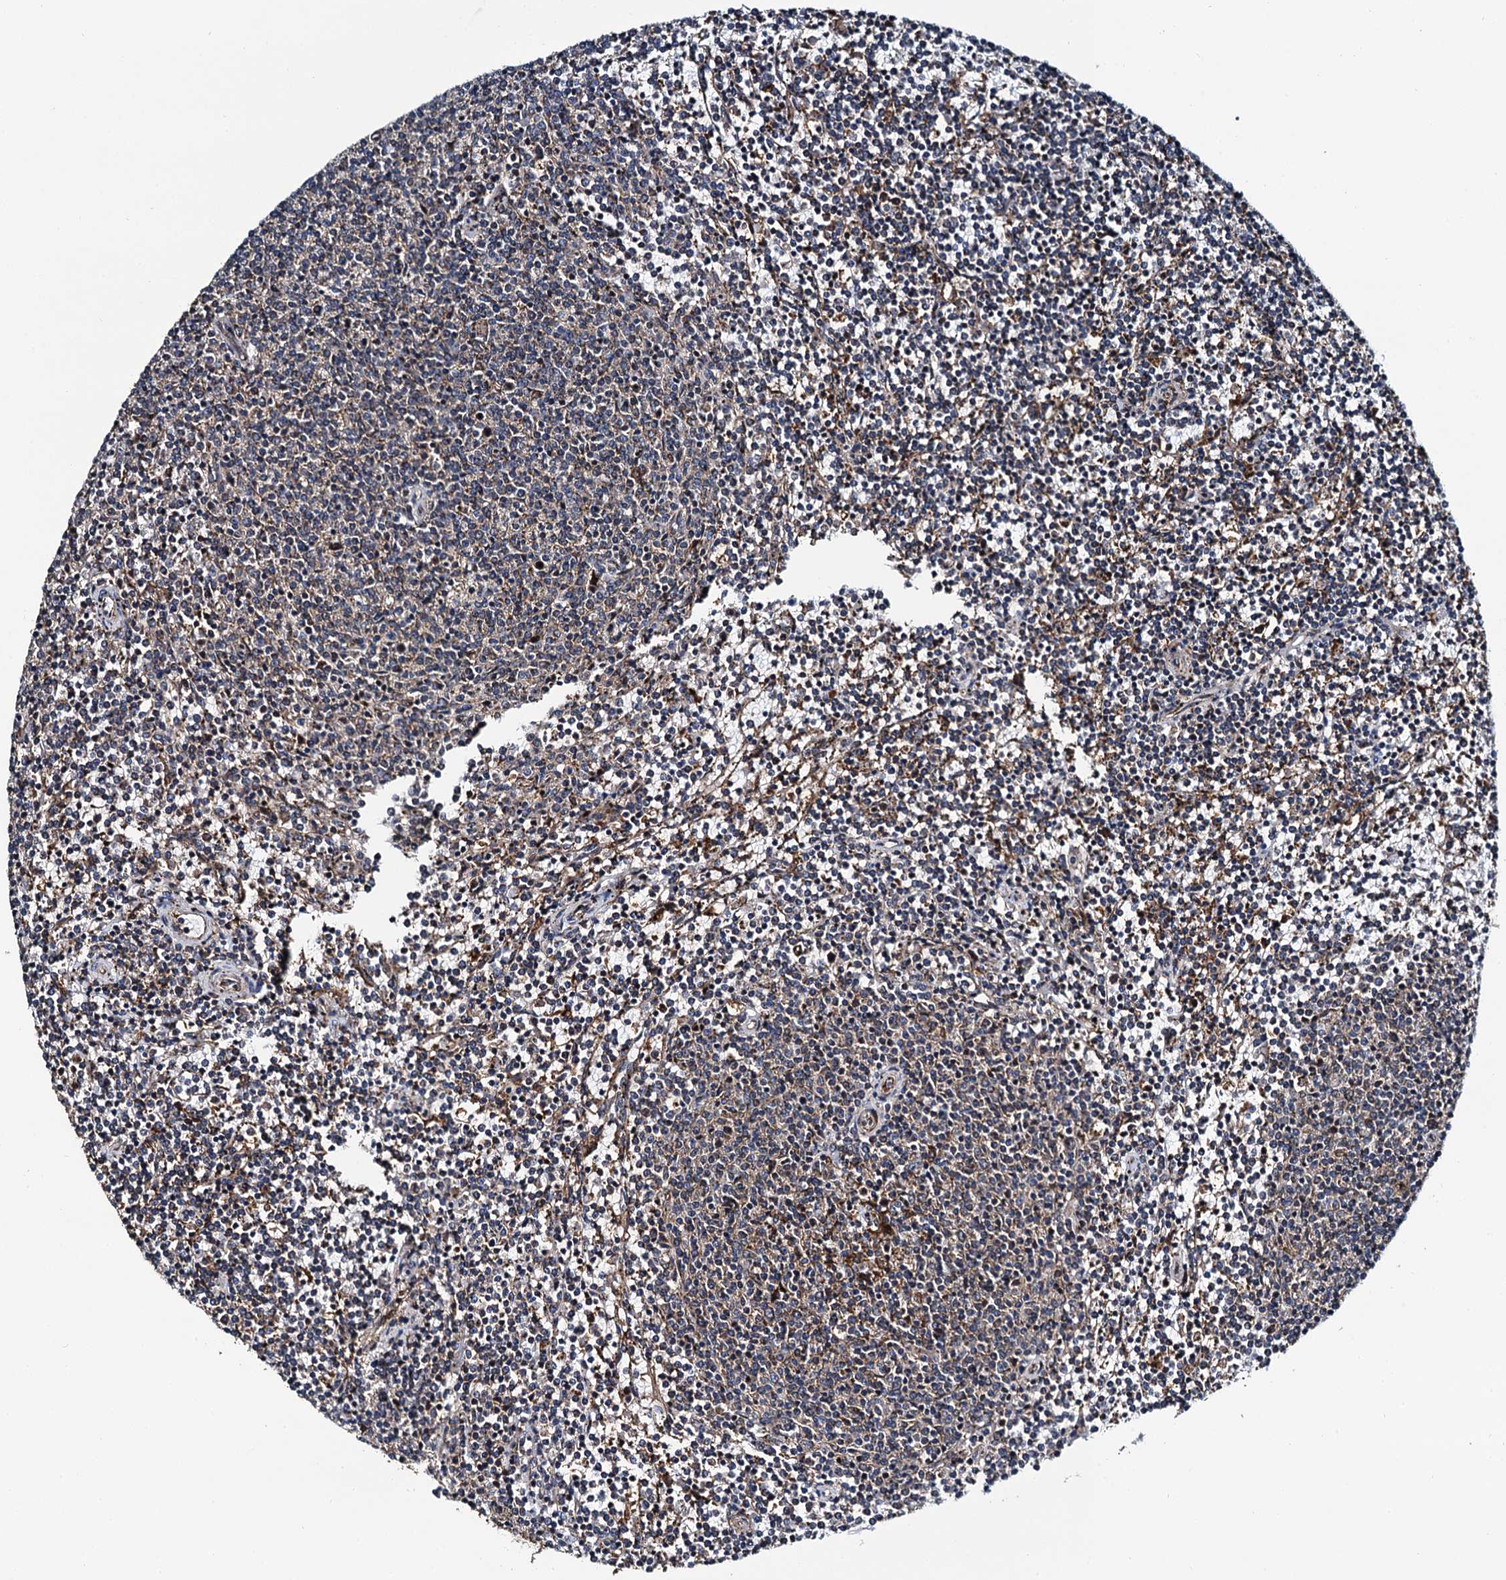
{"staining": {"intensity": "negative", "quantity": "none", "location": "none"}, "tissue": "lymphoma", "cell_type": "Tumor cells", "image_type": "cancer", "snomed": [{"axis": "morphology", "description": "Malignant lymphoma, non-Hodgkin's type, Low grade"}, {"axis": "topography", "description": "Spleen"}], "caption": "Micrograph shows no protein staining in tumor cells of malignant lymphoma, non-Hodgkin's type (low-grade) tissue.", "gene": "NEK1", "patient": {"sex": "female", "age": 50}}